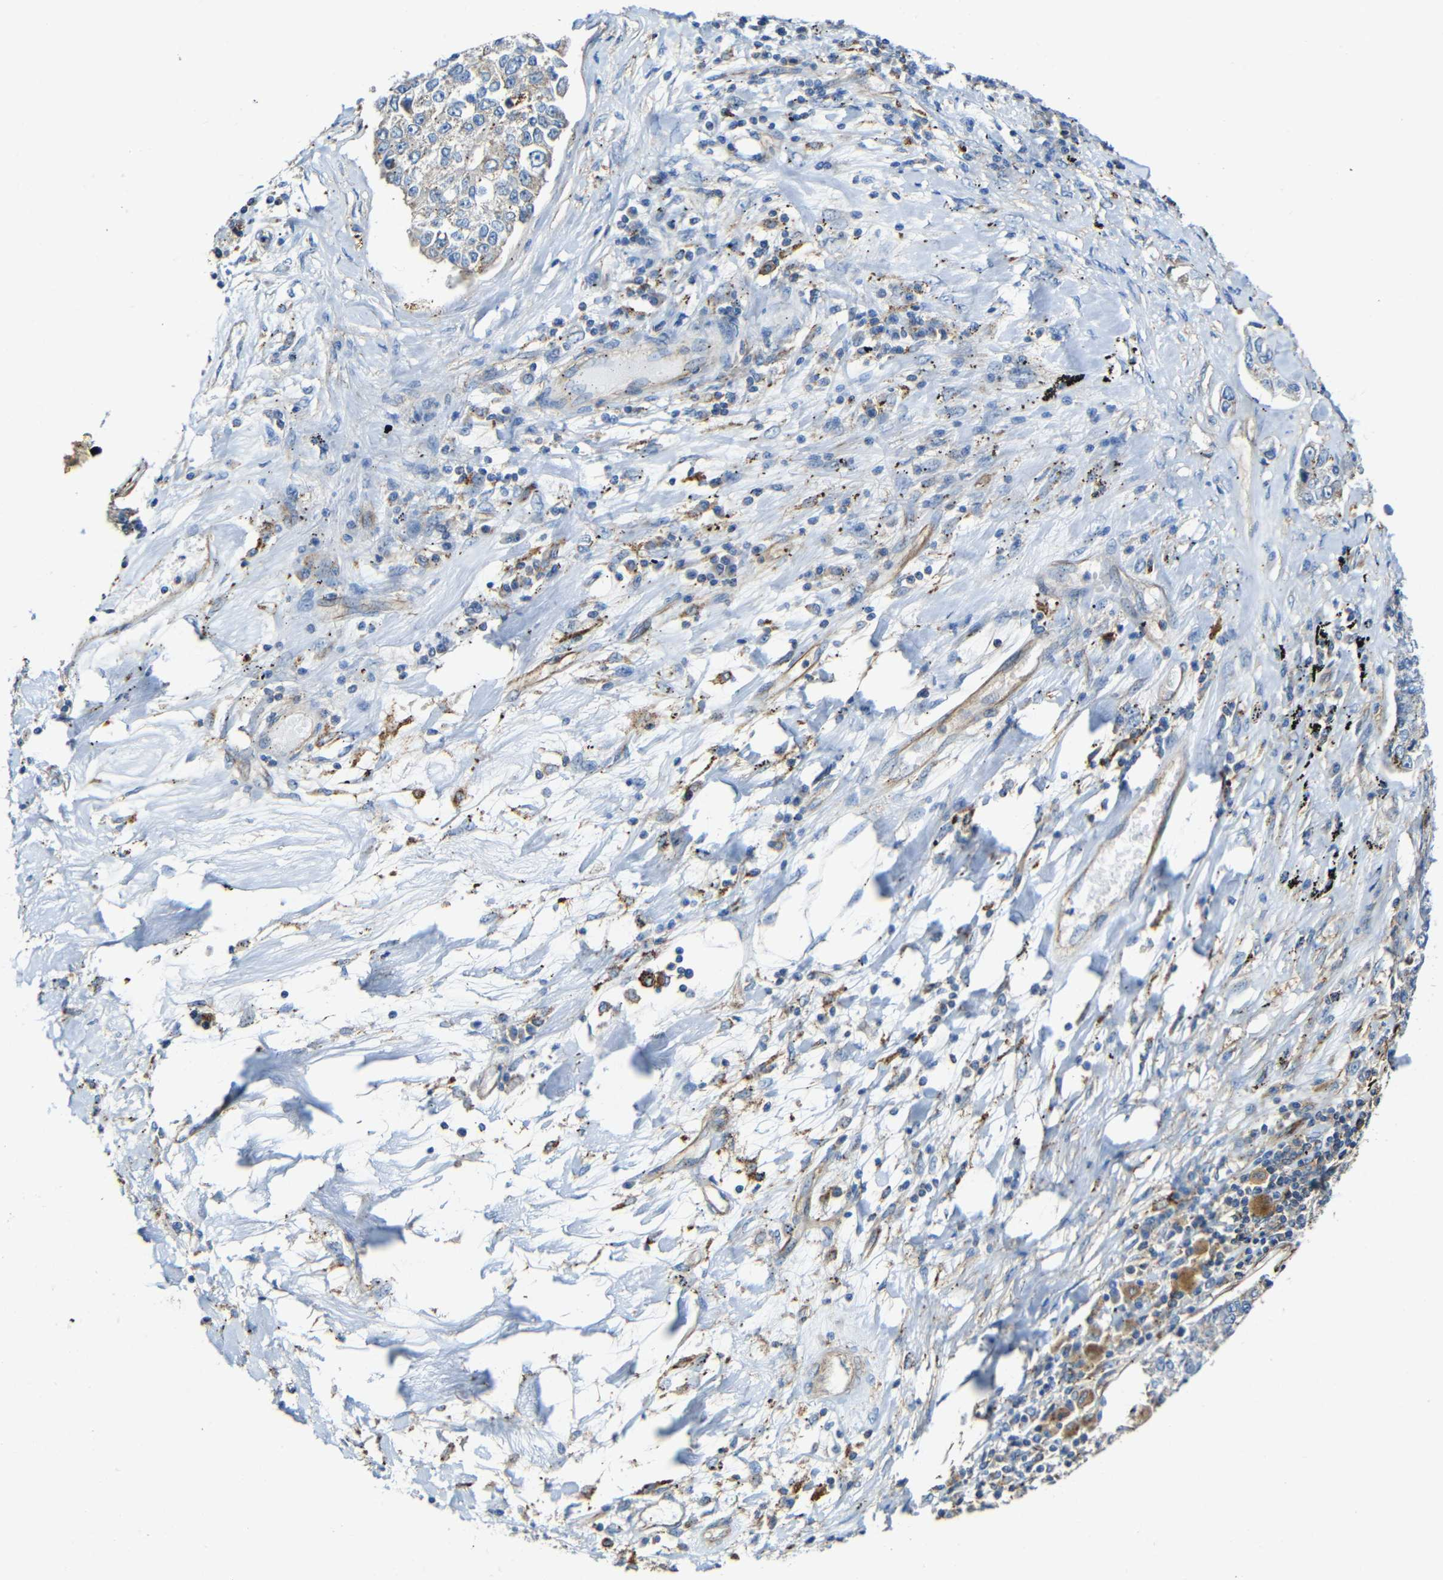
{"staining": {"intensity": "weak", "quantity": "25%-75%", "location": "cytoplasmic/membranous"}, "tissue": "lung cancer", "cell_type": "Tumor cells", "image_type": "cancer", "snomed": [{"axis": "morphology", "description": "Adenocarcinoma, NOS"}, {"axis": "topography", "description": "Lung"}], "caption": "Tumor cells demonstrate low levels of weak cytoplasmic/membranous positivity in approximately 25%-75% of cells in human lung cancer.", "gene": "IGSF10", "patient": {"sex": "male", "age": 49}}